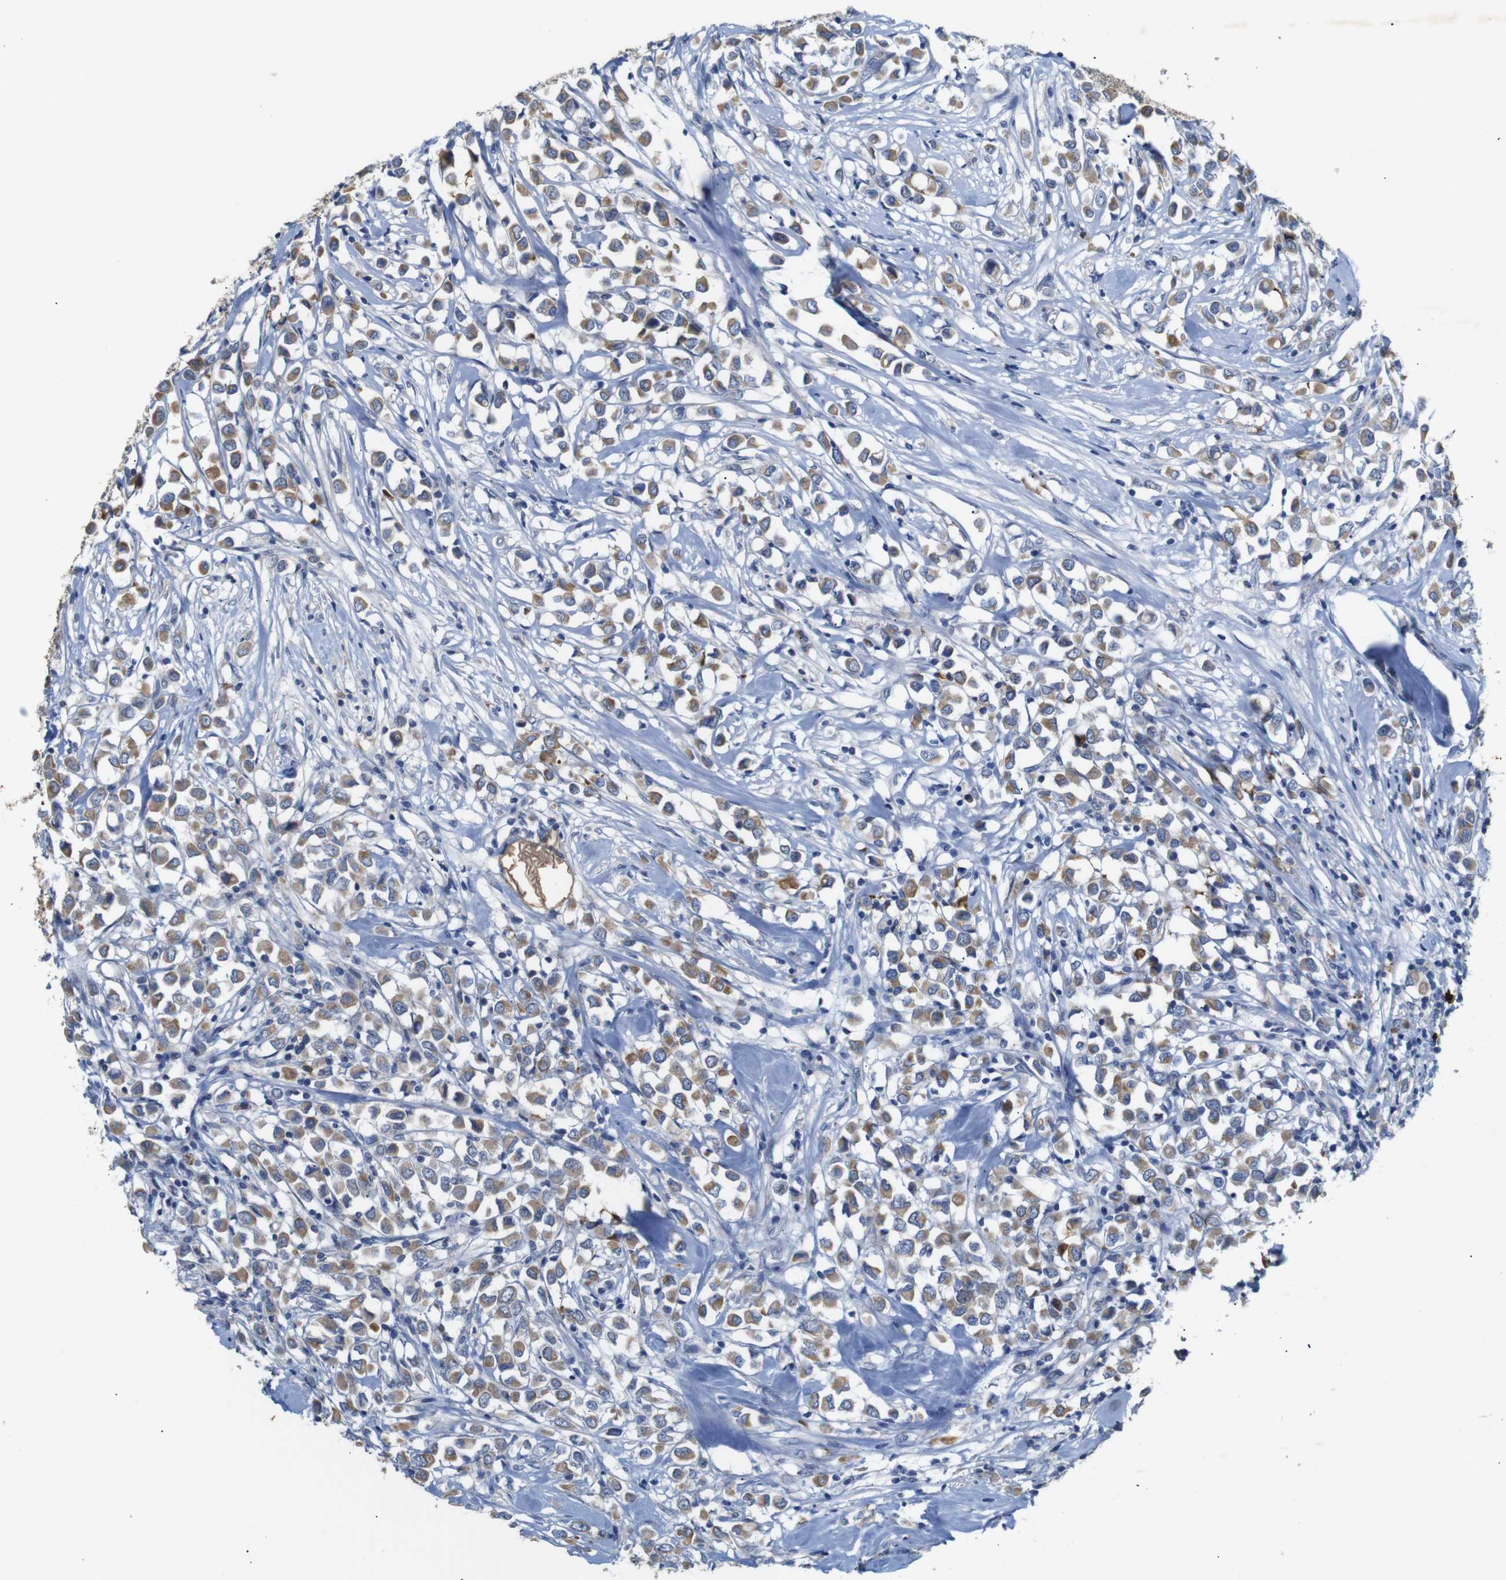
{"staining": {"intensity": "moderate", "quantity": ">75%", "location": "cytoplasmic/membranous"}, "tissue": "breast cancer", "cell_type": "Tumor cells", "image_type": "cancer", "snomed": [{"axis": "morphology", "description": "Duct carcinoma"}, {"axis": "topography", "description": "Breast"}], "caption": "High-magnification brightfield microscopy of breast cancer (invasive ductal carcinoma) stained with DAB (3,3'-diaminobenzidine) (brown) and counterstained with hematoxylin (blue). tumor cells exhibit moderate cytoplasmic/membranous positivity is identified in approximately>75% of cells.", "gene": "ALOX15", "patient": {"sex": "female", "age": 61}}